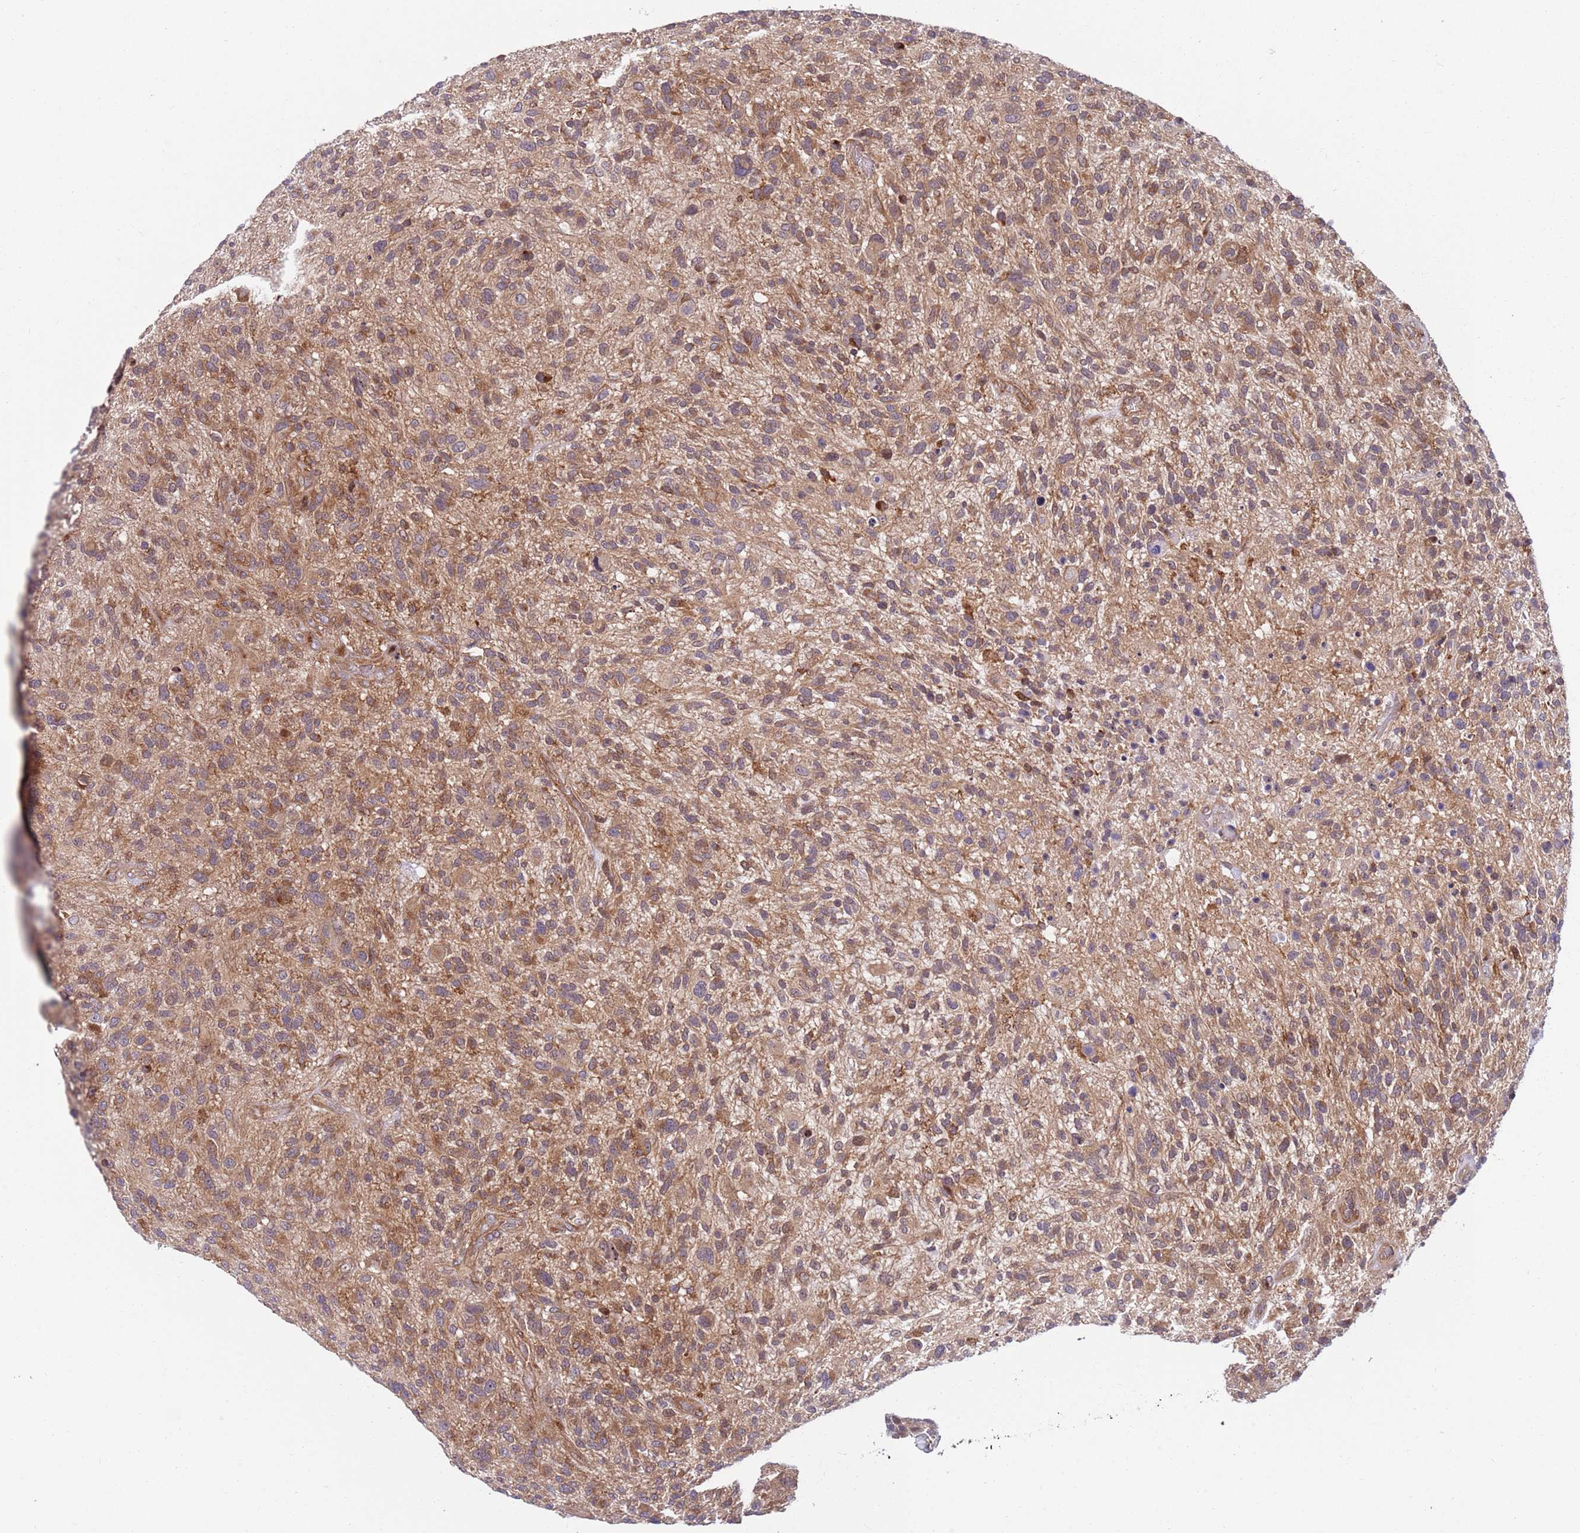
{"staining": {"intensity": "moderate", "quantity": "25%-75%", "location": "cytoplasmic/membranous"}, "tissue": "glioma", "cell_type": "Tumor cells", "image_type": "cancer", "snomed": [{"axis": "morphology", "description": "Glioma, malignant, High grade"}, {"axis": "topography", "description": "Brain"}], "caption": "Glioma was stained to show a protein in brown. There is medium levels of moderate cytoplasmic/membranous expression in about 25%-75% of tumor cells. The staining was performed using DAB to visualize the protein expression in brown, while the nuclei were stained in blue with hematoxylin (Magnification: 20x).", "gene": "GGA1", "patient": {"sex": "male", "age": 47}}